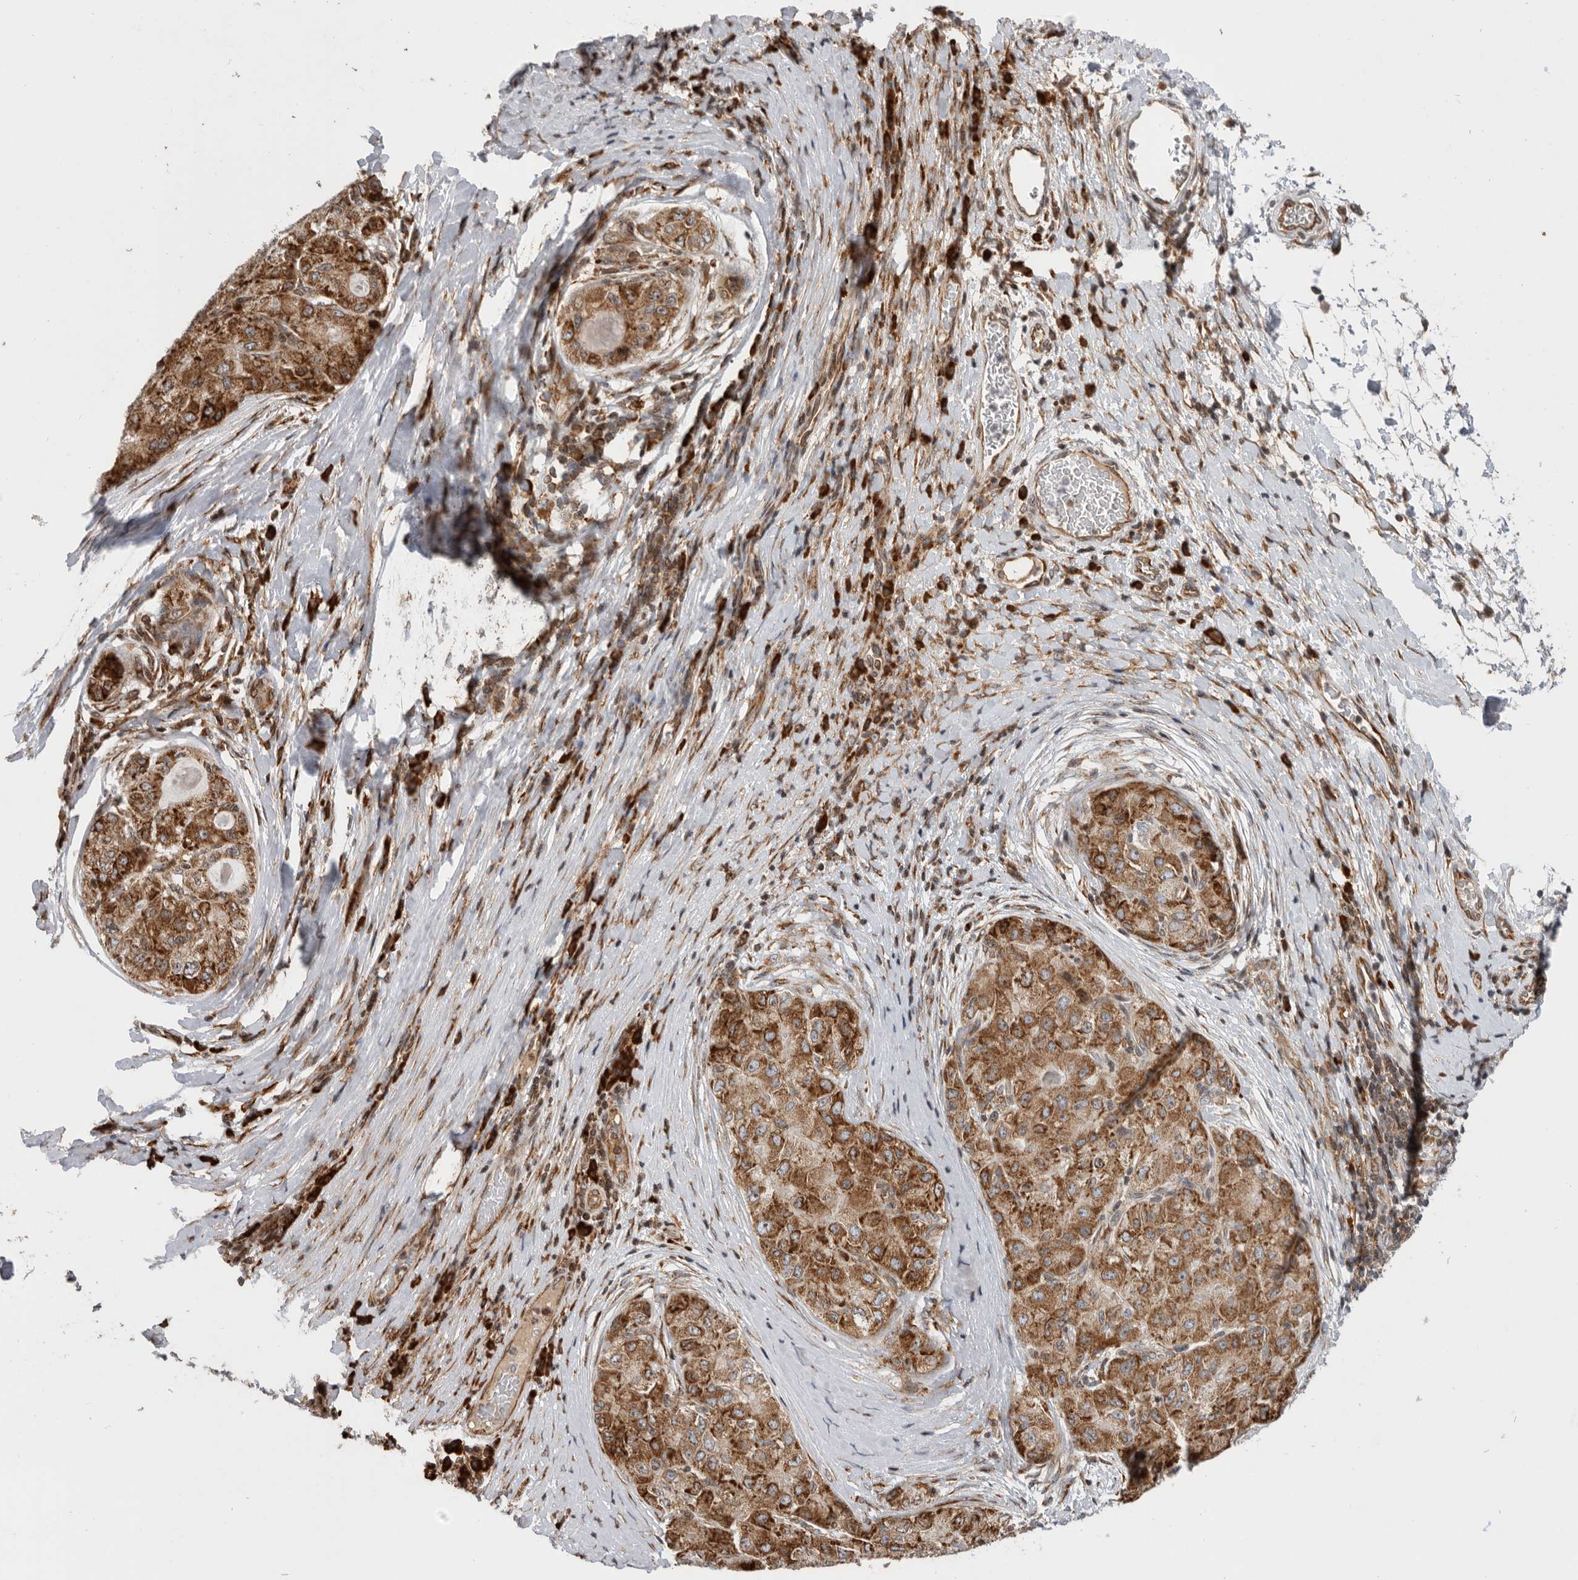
{"staining": {"intensity": "moderate", "quantity": ">75%", "location": "cytoplasmic/membranous"}, "tissue": "liver cancer", "cell_type": "Tumor cells", "image_type": "cancer", "snomed": [{"axis": "morphology", "description": "Carcinoma, Hepatocellular, NOS"}, {"axis": "topography", "description": "Liver"}], "caption": "This is an image of IHC staining of liver cancer, which shows moderate staining in the cytoplasmic/membranous of tumor cells.", "gene": "FZD3", "patient": {"sex": "male", "age": 80}}